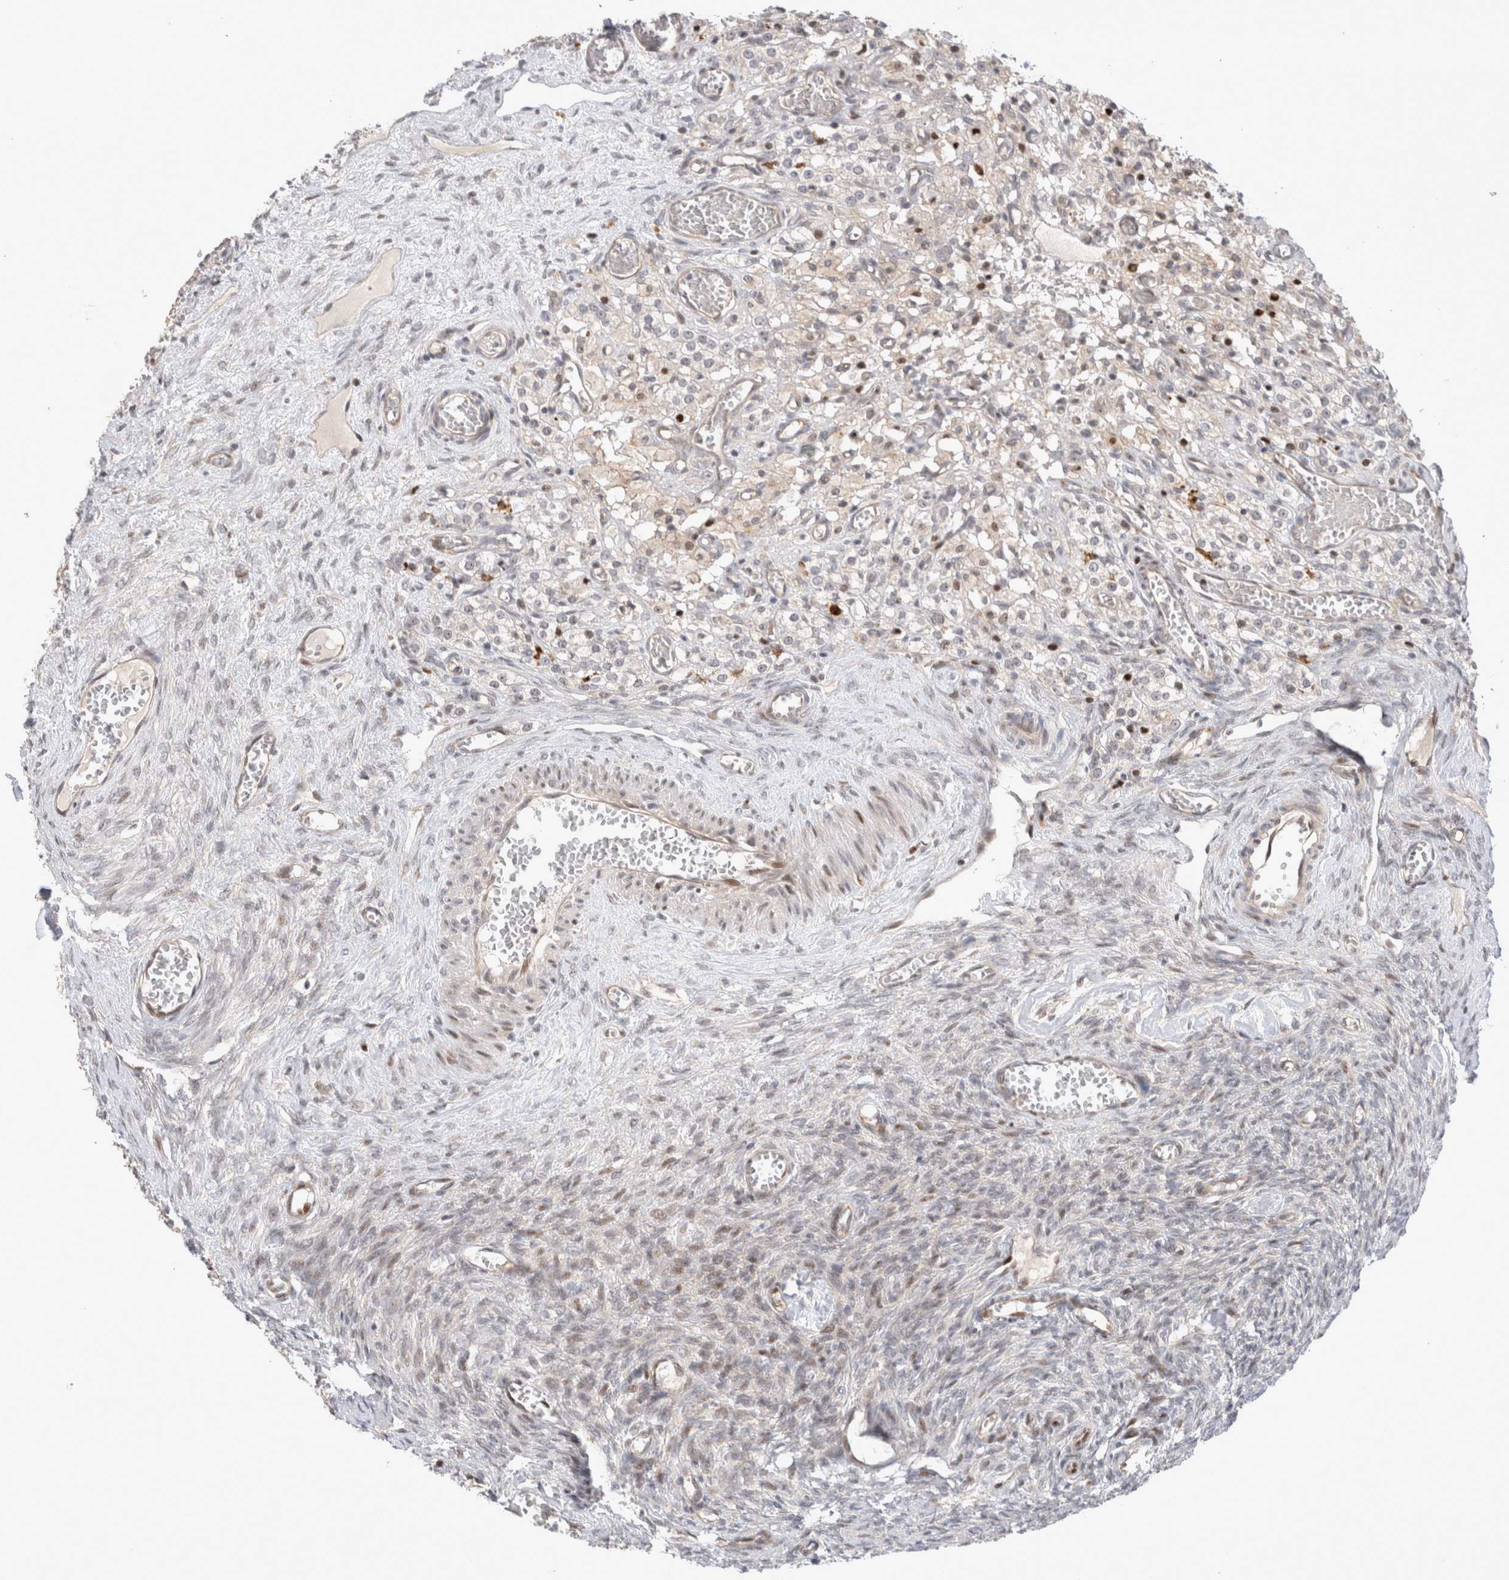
{"staining": {"intensity": "negative", "quantity": "none", "location": "none"}, "tissue": "ovary", "cell_type": "Ovarian stroma cells", "image_type": "normal", "snomed": [{"axis": "morphology", "description": "Normal tissue, NOS"}, {"axis": "topography", "description": "Ovary"}], "caption": "High magnification brightfield microscopy of unremarkable ovary stained with DAB (brown) and counterstained with hematoxylin (blue): ovarian stroma cells show no significant expression.", "gene": "TCF4", "patient": {"sex": "female", "age": 27}}